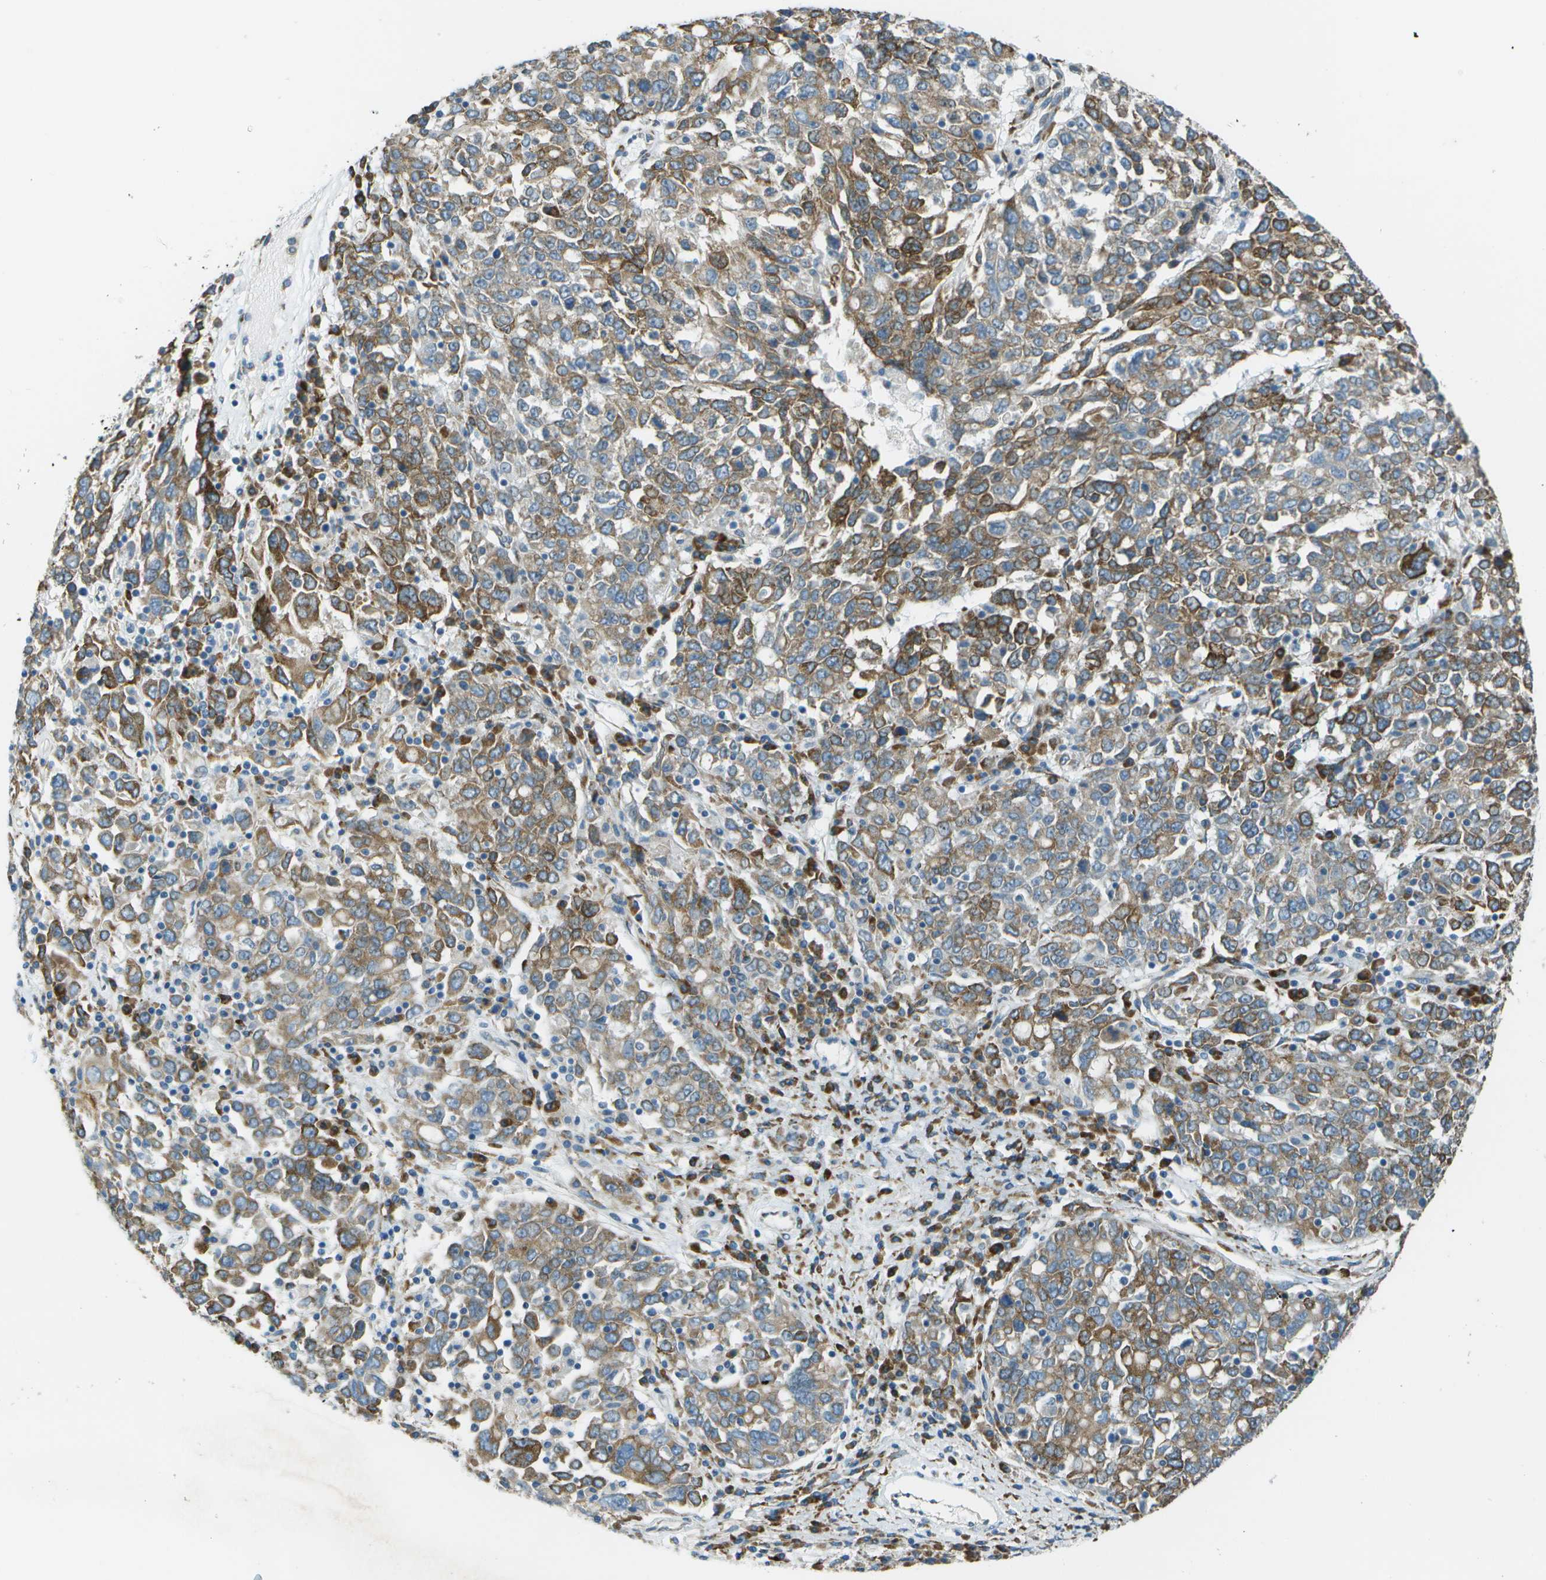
{"staining": {"intensity": "moderate", "quantity": ">75%", "location": "cytoplasmic/membranous"}, "tissue": "ovarian cancer", "cell_type": "Tumor cells", "image_type": "cancer", "snomed": [{"axis": "morphology", "description": "Carcinoma, endometroid"}, {"axis": "topography", "description": "Ovary"}], "caption": "The image demonstrates staining of ovarian endometroid carcinoma, revealing moderate cytoplasmic/membranous protein staining (brown color) within tumor cells.", "gene": "KCTD3", "patient": {"sex": "female", "age": 62}}